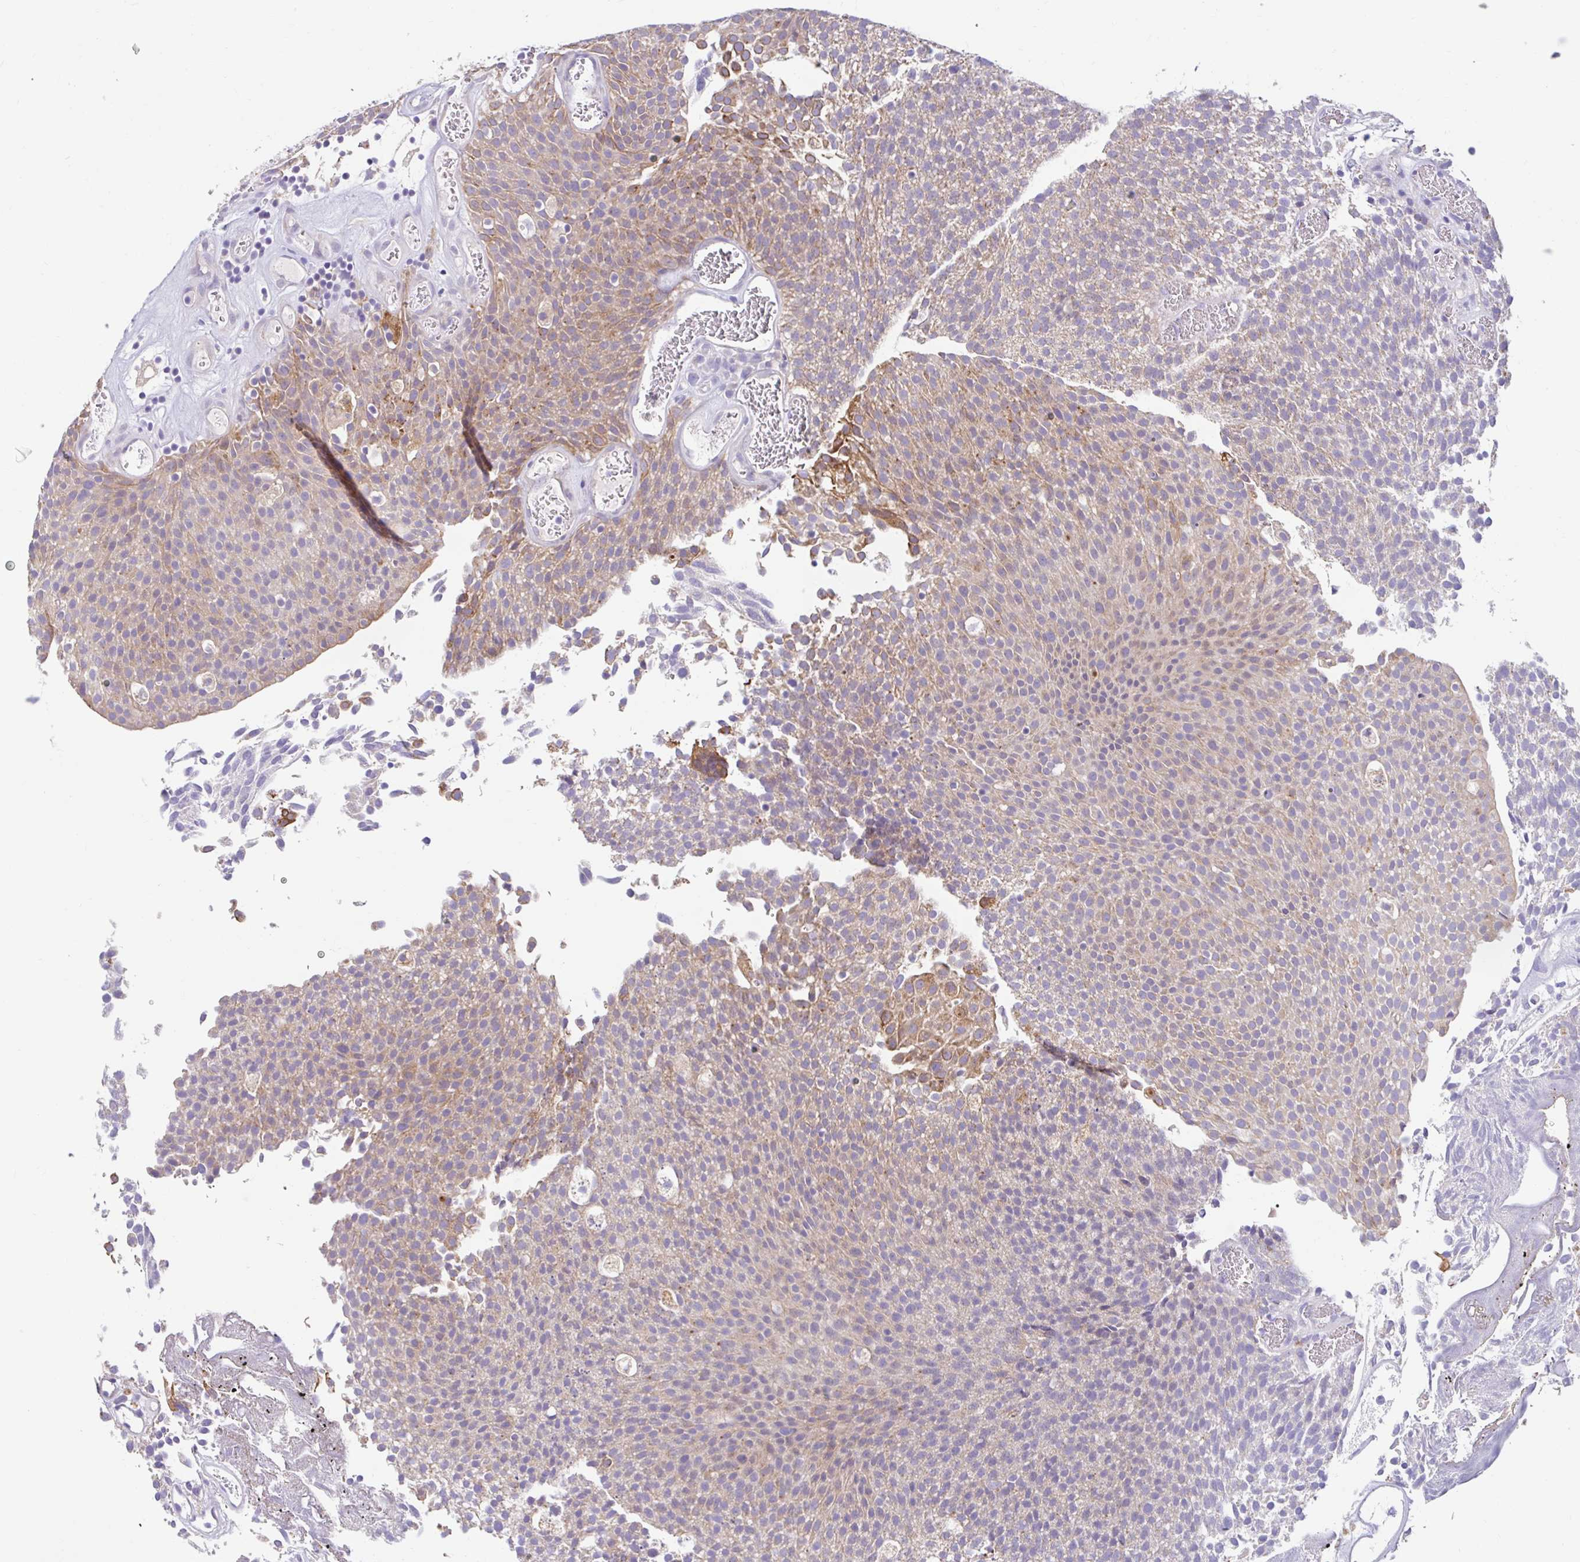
{"staining": {"intensity": "moderate", "quantity": ">75%", "location": "cytoplasmic/membranous"}, "tissue": "urothelial cancer", "cell_type": "Tumor cells", "image_type": "cancer", "snomed": [{"axis": "morphology", "description": "Urothelial carcinoma, Low grade"}, {"axis": "topography", "description": "Urinary bladder"}], "caption": "Protein expression analysis of human low-grade urothelial carcinoma reveals moderate cytoplasmic/membranous staining in about >75% of tumor cells. (DAB = brown stain, brightfield microscopy at high magnification).", "gene": "ZNF33A", "patient": {"sex": "female", "age": 79}}